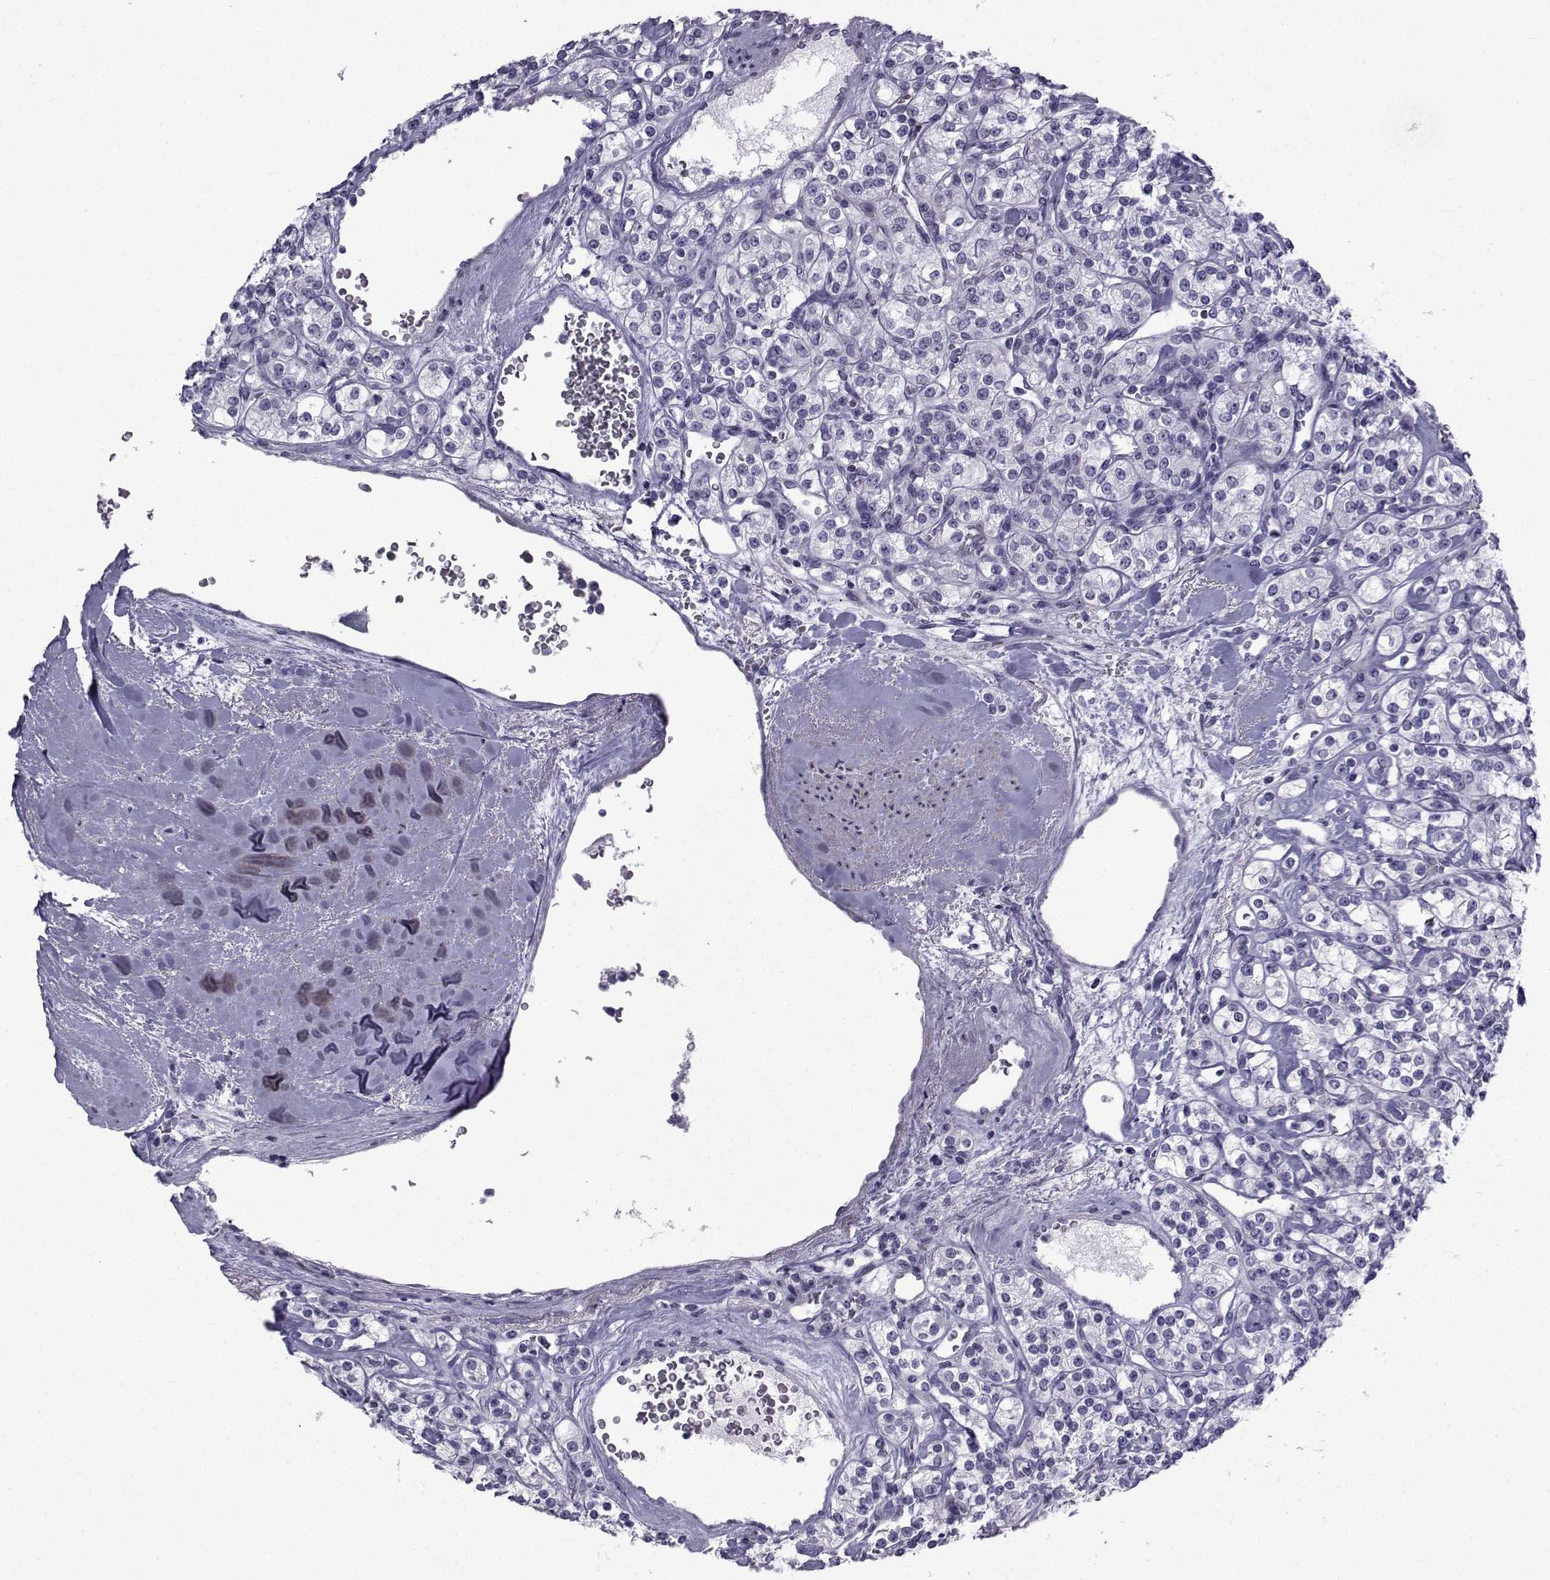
{"staining": {"intensity": "negative", "quantity": "none", "location": "none"}, "tissue": "renal cancer", "cell_type": "Tumor cells", "image_type": "cancer", "snomed": [{"axis": "morphology", "description": "Adenocarcinoma, NOS"}, {"axis": "topography", "description": "Kidney"}], "caption": "High magnification brightfield microscopy of renal cancer stained with DAB (3,3'-diaminobenzidine) (brown) and counterstained with hematoxylin (blue): tumor cells show no significant expression.", "gene": "SPANXD", "patient": {"sex": "male", "age": 77}}